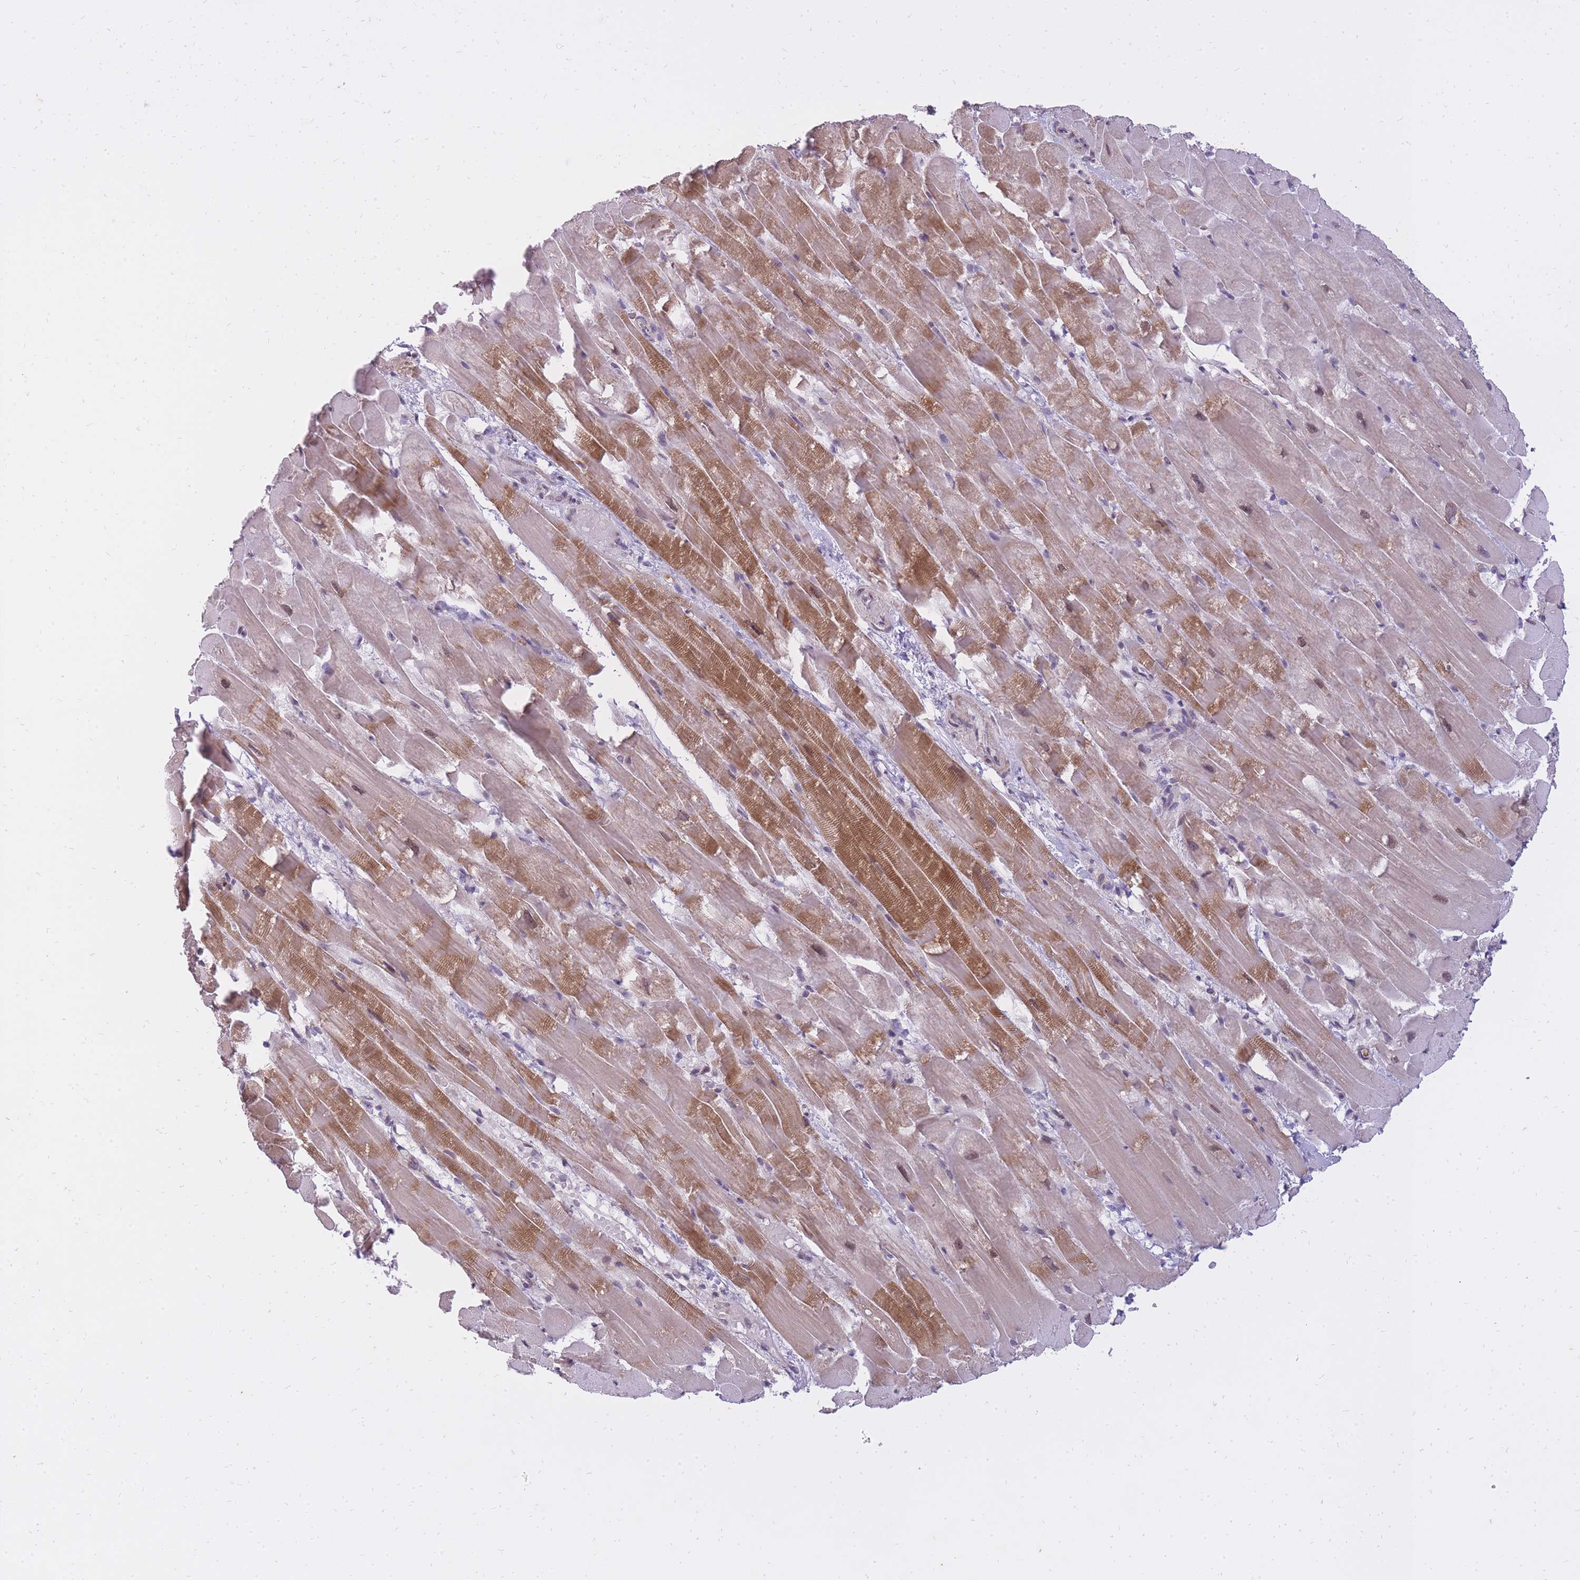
{"staining": {"intensity": "moderate", "quantity": "25%-75%", "location": "cytoplasmic/membranous"}, "tissue": "heart muscle", "cell_type": "Cardiomyocytes", "image_type": "normal", "snomed": [{"axis": "morphology", "description": "Normal tissue, NOS"}, {"axis": "topography", "description": "Heart"}], "caption": "Immunohistochemistry (DAB (3,3'-diaminobenzidine)) staining of unremarkable heart muscle demonstrates moderate cytoplasmic/membranous protein positivity in about 25%-75% of cardiomyocytes. (DAB IHC, brown staining for protein, blue staining for nuclei).", "gene": "TIGD1", "patient": {"sex": "male", "age": 37}}